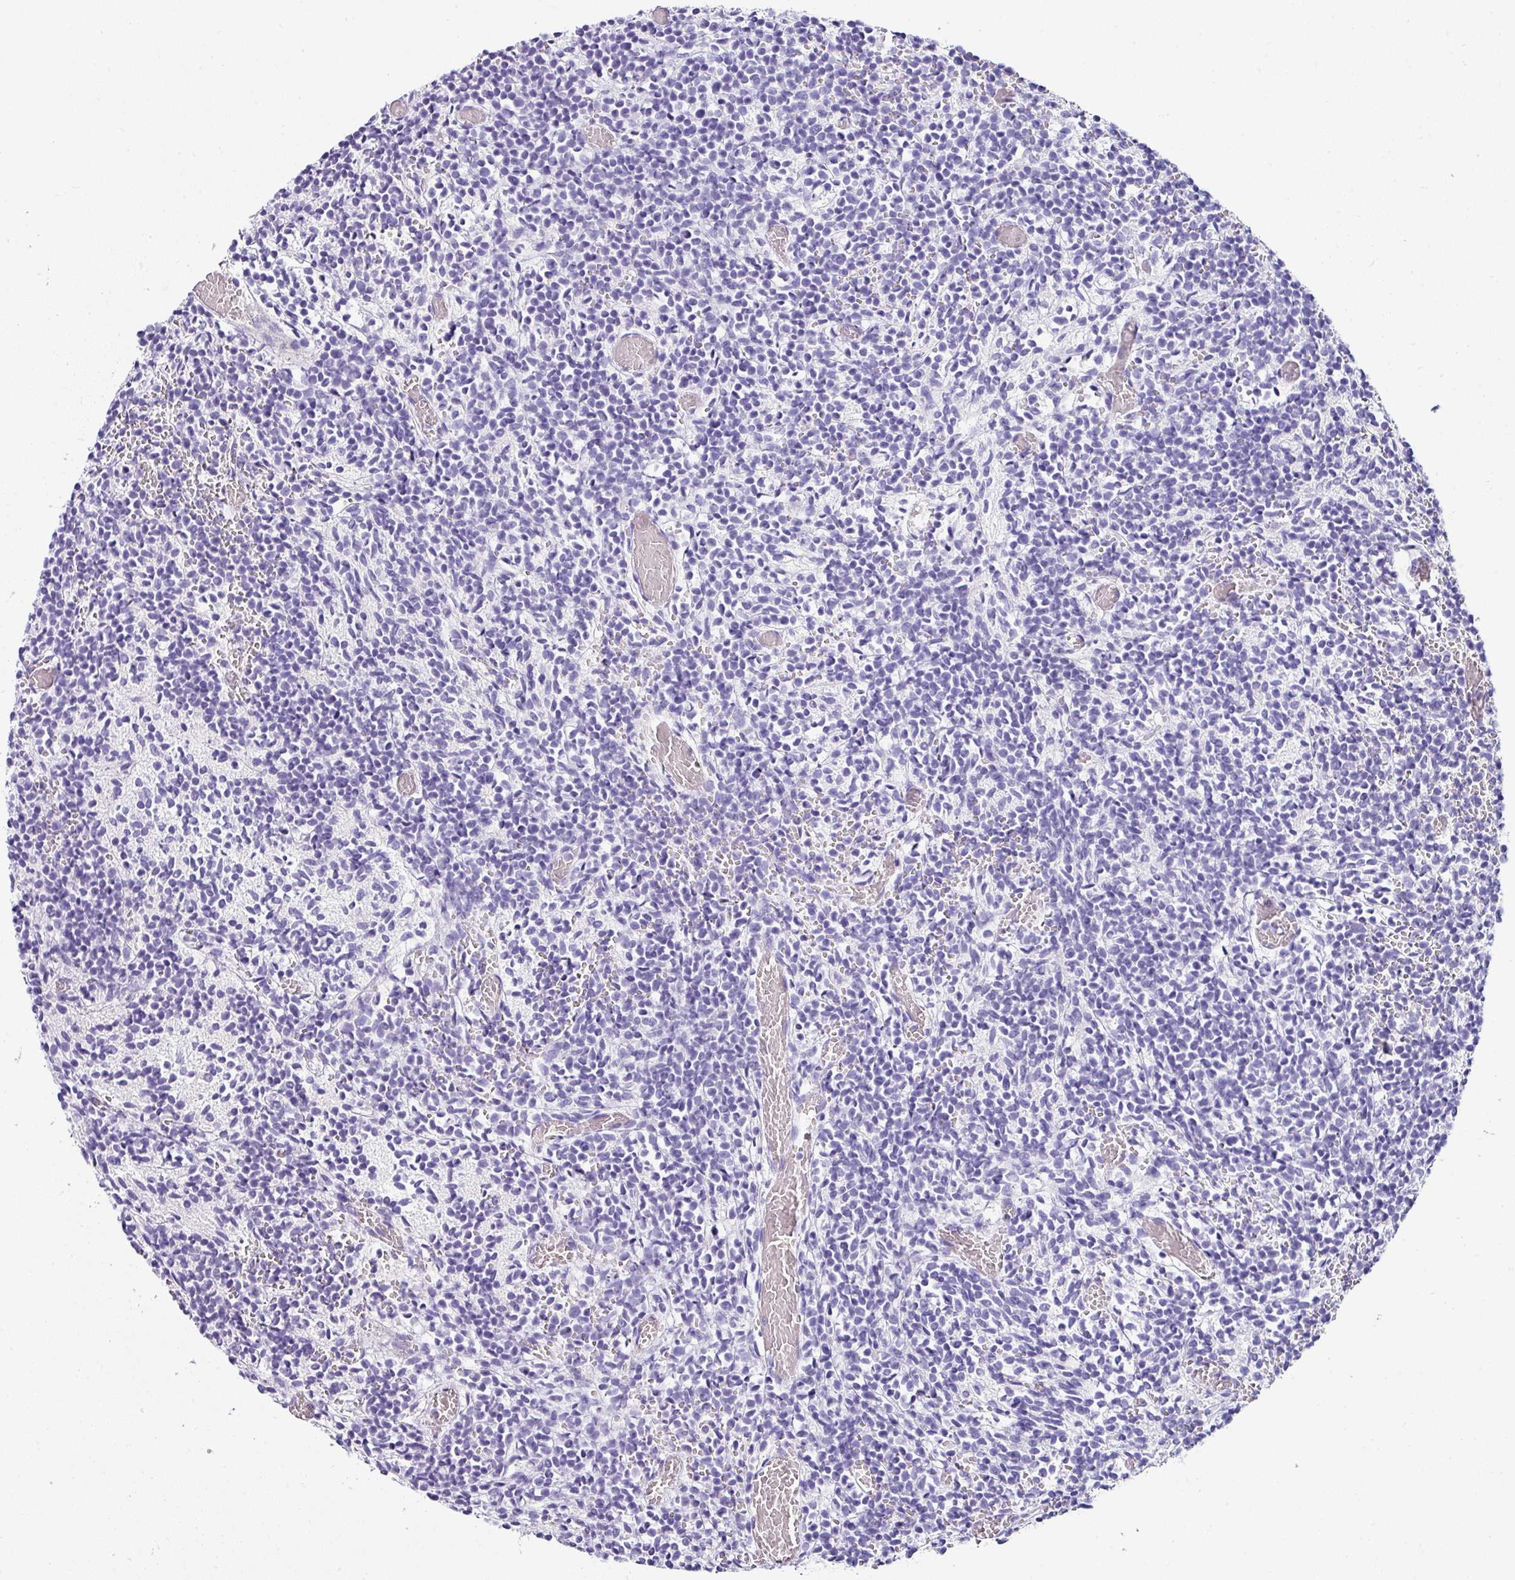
{"staining": {"intensity": "negative", "quantity": "none", "location": "none"}, "tissue": "glioma", "cell_type": "Tumor cells", "image_type": "cancer", "snomed": [{"axis": "morphology", "description": "Glioma, malignant, Low grade"}, {"axis": "topography", "description": "Brain"}], "caption": "Human malignant low-grade glioma stained for a protein using immunohistochemistry displays no positivity in tumor cells.", "gene": "NAPSA", "patient": {"sex": "female", "age": 1}}